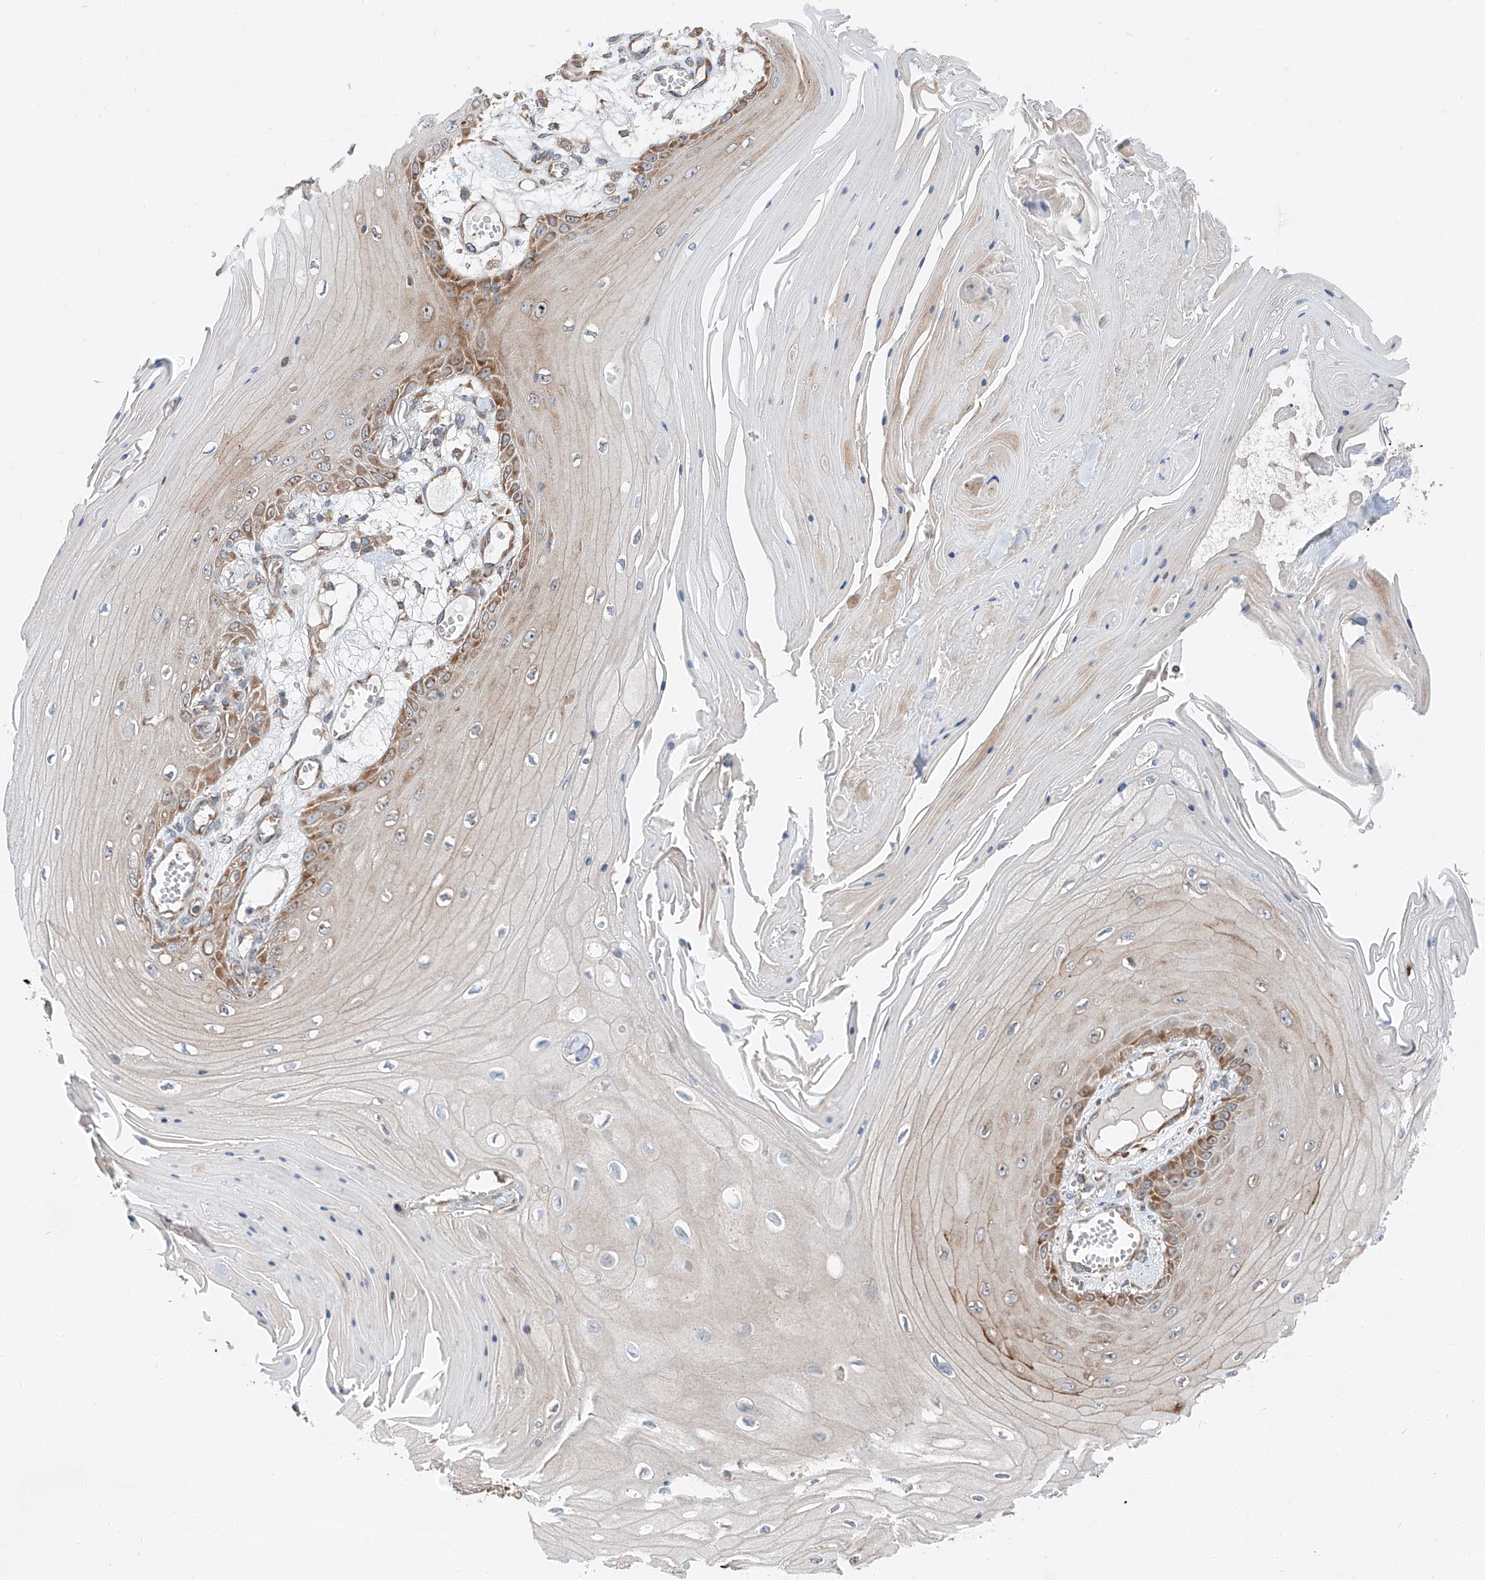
{"staining": {"intensity": "moderate", "quantity": "<25%", "location": "cytoplasmic/membranous"}, "tissue": "skin cancer", "cell_type": "Tumor cells", "image_type": "cancer", "snomed": [{"axis": "morphology", "description": "Squamous cell carcinoma, NOS"}, {"axis": "topography", "description": "Skin"}], "caption": "A high-resolution micrograph shows IHC staining of skin cancer (squamous cell carcinoma), which exhibits moderate cytoplasmic/membranous expression in about <25% of tumor cells.", "gene": "ZC3H15", "patient": {"sex": "male", "age": 74}}